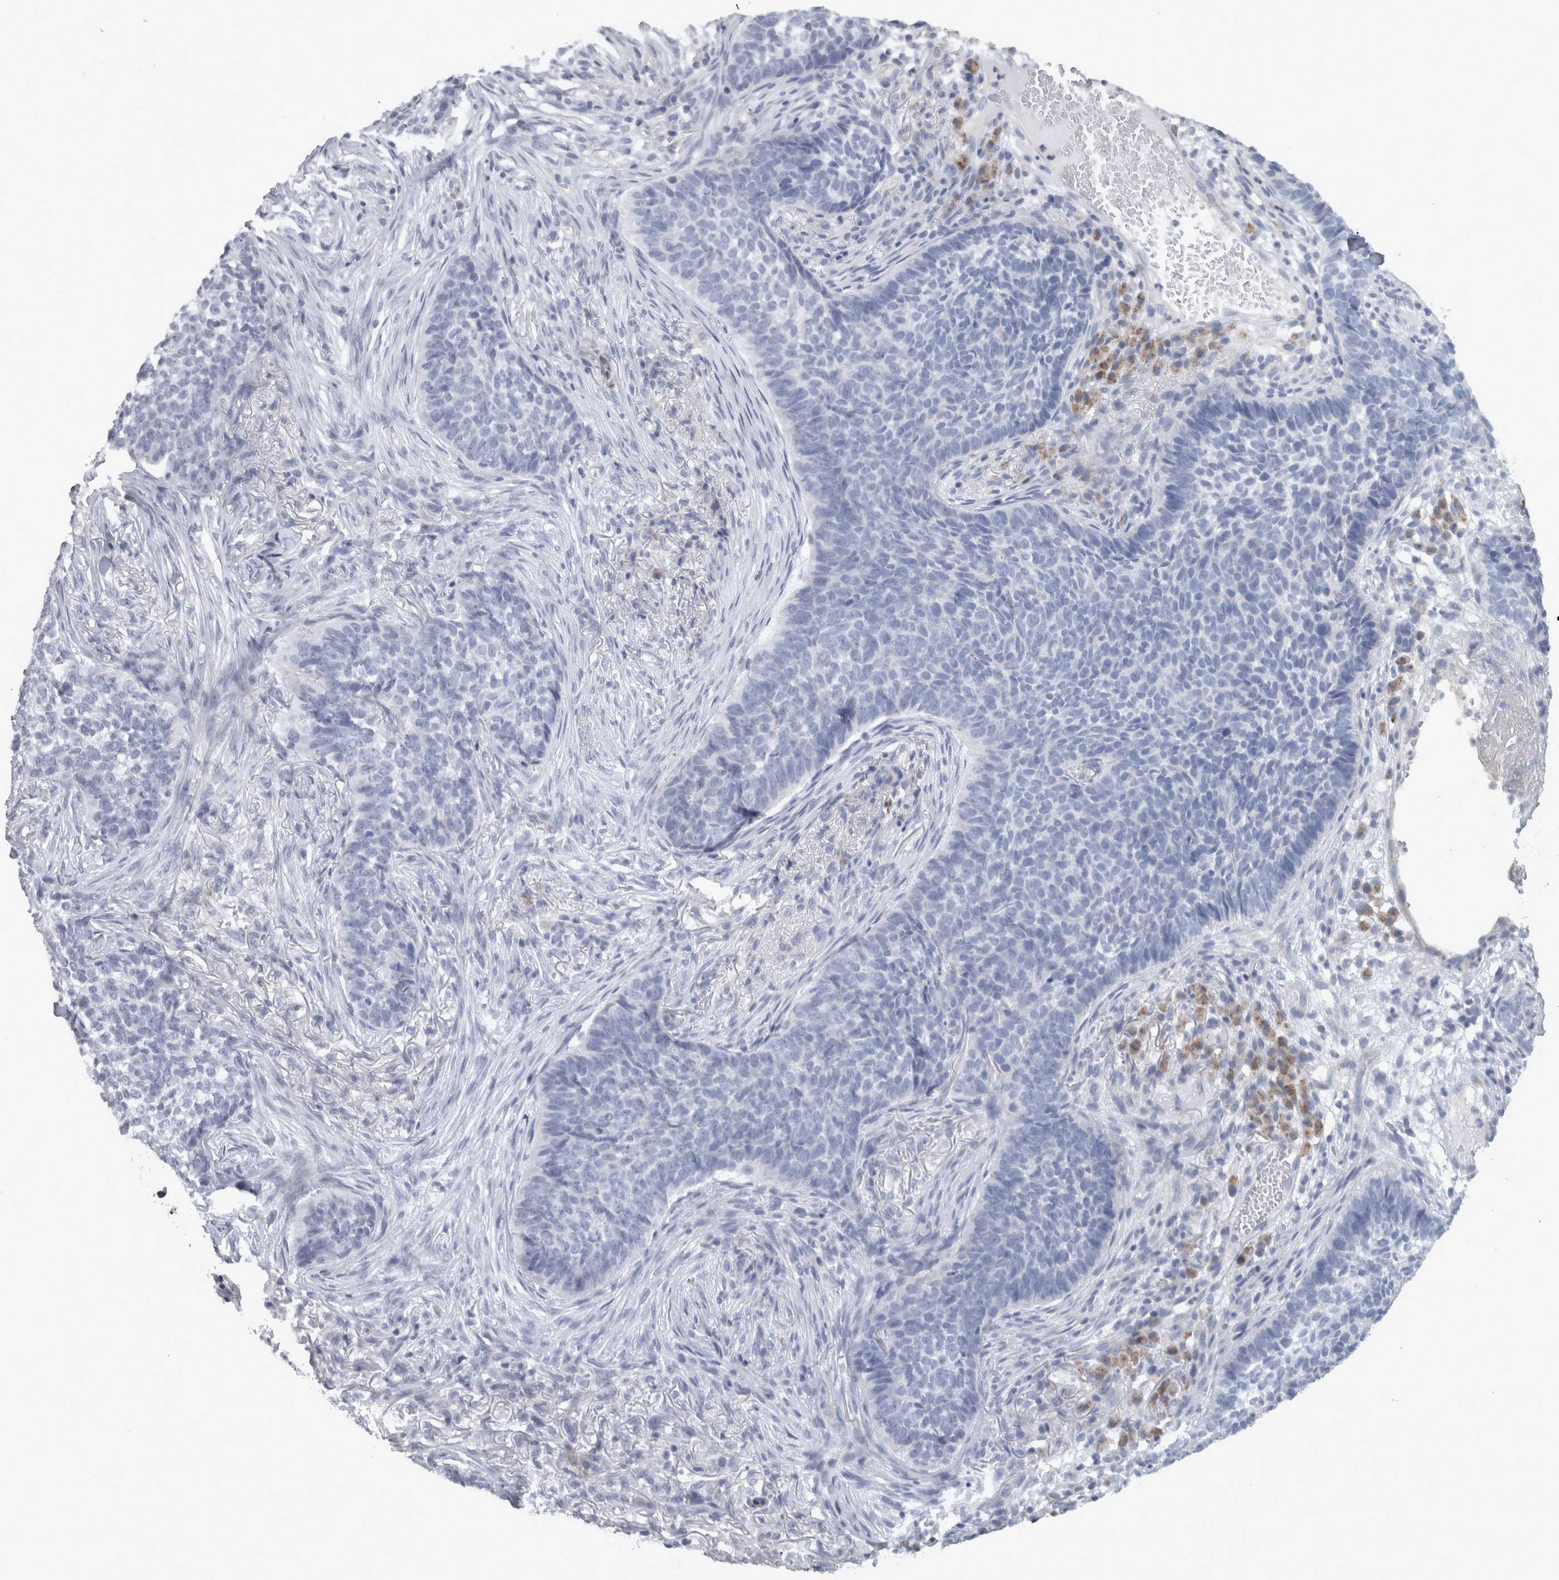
{"staining": {"intensity": "negative", "quantity": "none", "location": "none"}, "tissue": "skin cancer", "cell_type": "Tumor cells", "image_type": "cancer", "snomed": [{"axis": "morphology", "description": "Basal cell carcinoma"}, {"axis": "topography", "description": "Skin"}], "caption": "The immunohistochemistry (IHC) image has no significant staining in tumor cells of basal cell carcinoma (skin) tissue.", "gene": "TCAP", "patient": {"sex": "male", "age": 85}}